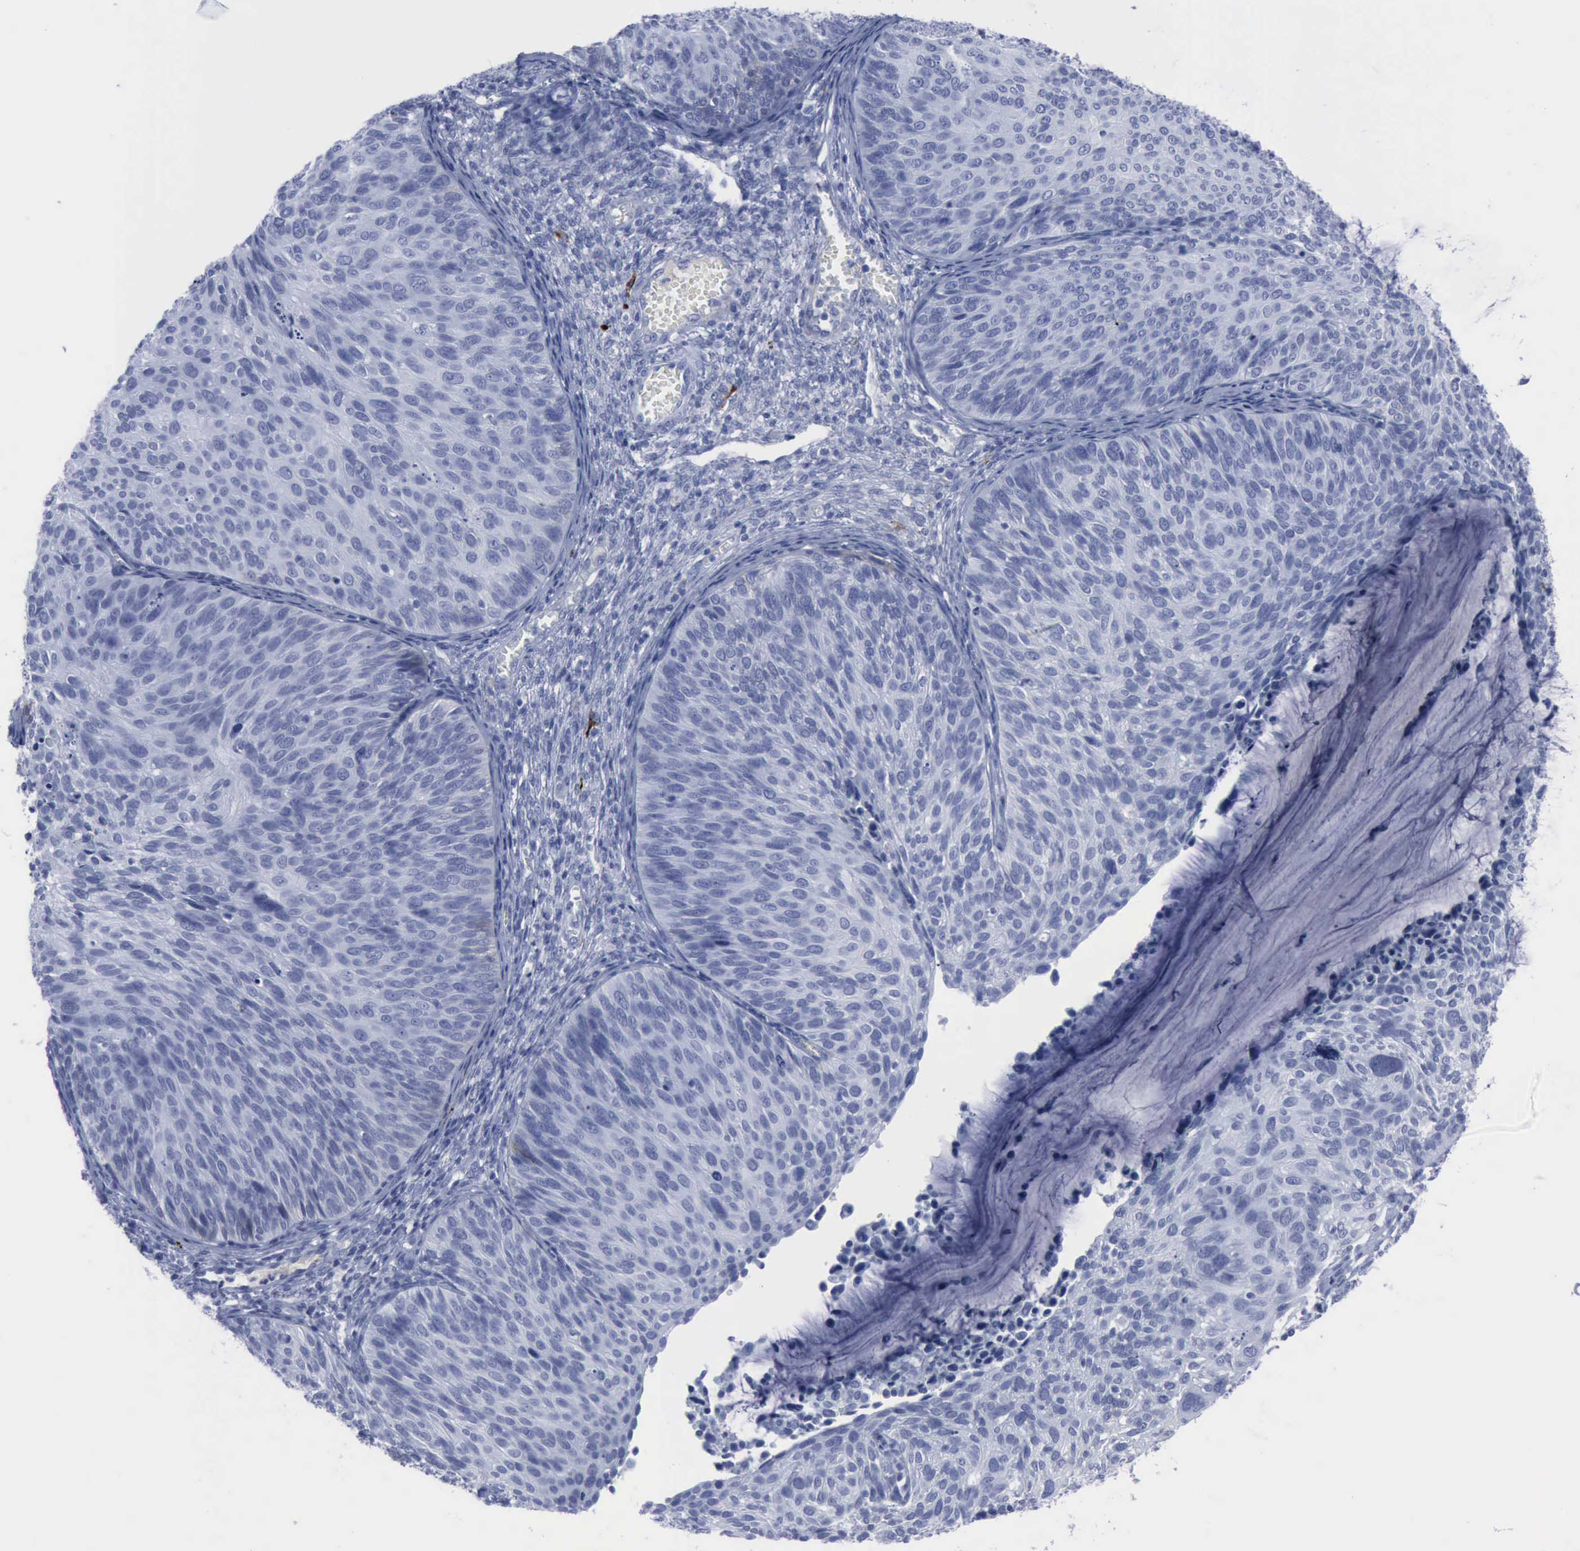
{"staining": {"intensity": "negative", "quantity": "none", "location": "none"}, "tissue": "cervical cancer", "cell_type": "Tumor cells", "image_type": "cancer", "snomed": [{"axis": "morphology", "description": "Squamous cell carcinoma, NOS"}, {"axis": "topography", "description": "Cervix"}], "caption": "A photomicrograph of human cervical cancer is negative for staining in tumor cells.", "gene": "NGFR", "patient": {"sex": "female", "age": 36}}